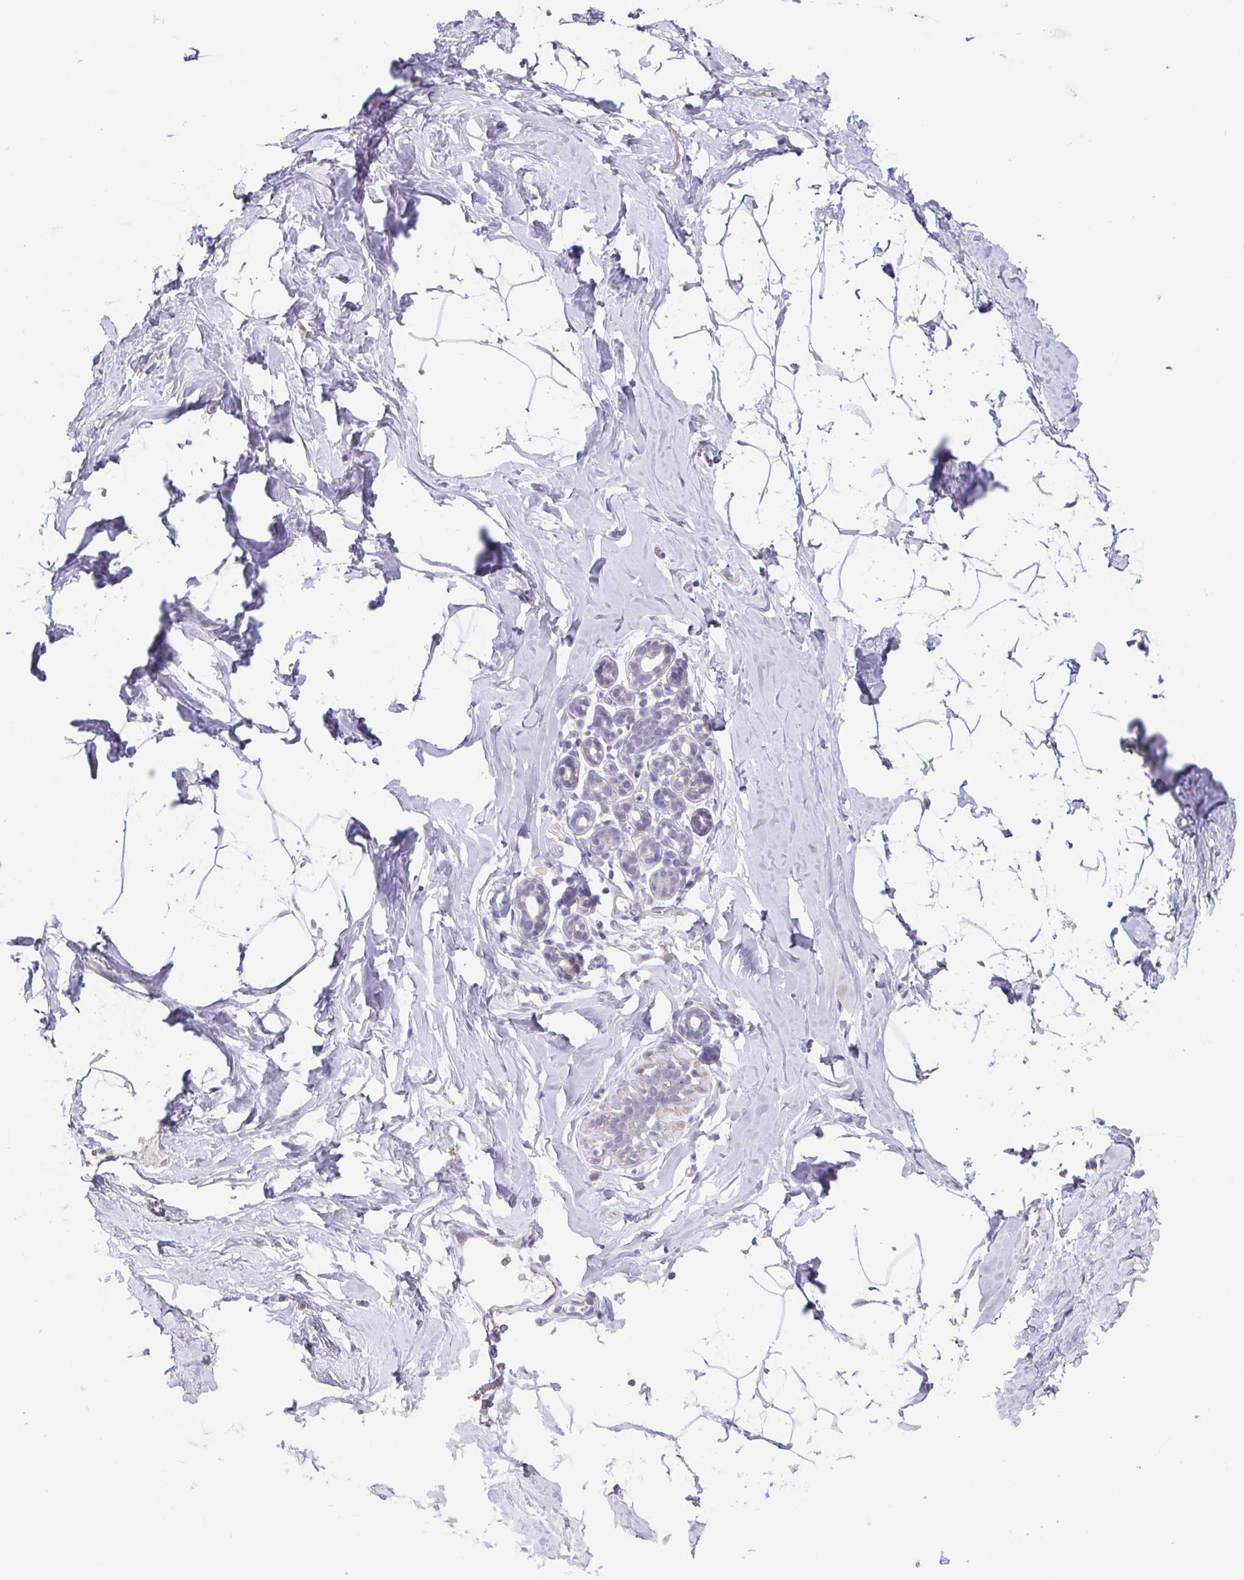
{"staining": {"intensity": "negative", "quantity": "none", "location": "none"}, "tissue": "breast", "cell_type": "Adipocytes", "image_type": "normal", "snomed": [{"axis": "morphology", "description": "Normal tissue, NOS"}, {"axis": "topography", "description": "Breast"}], "caption": "Adipocytes are negative for brown protein staining in benign breast. Nuclei are stained in blue.", "gene": "GHRL", "patient": {"sex": "female", "age": 32}}